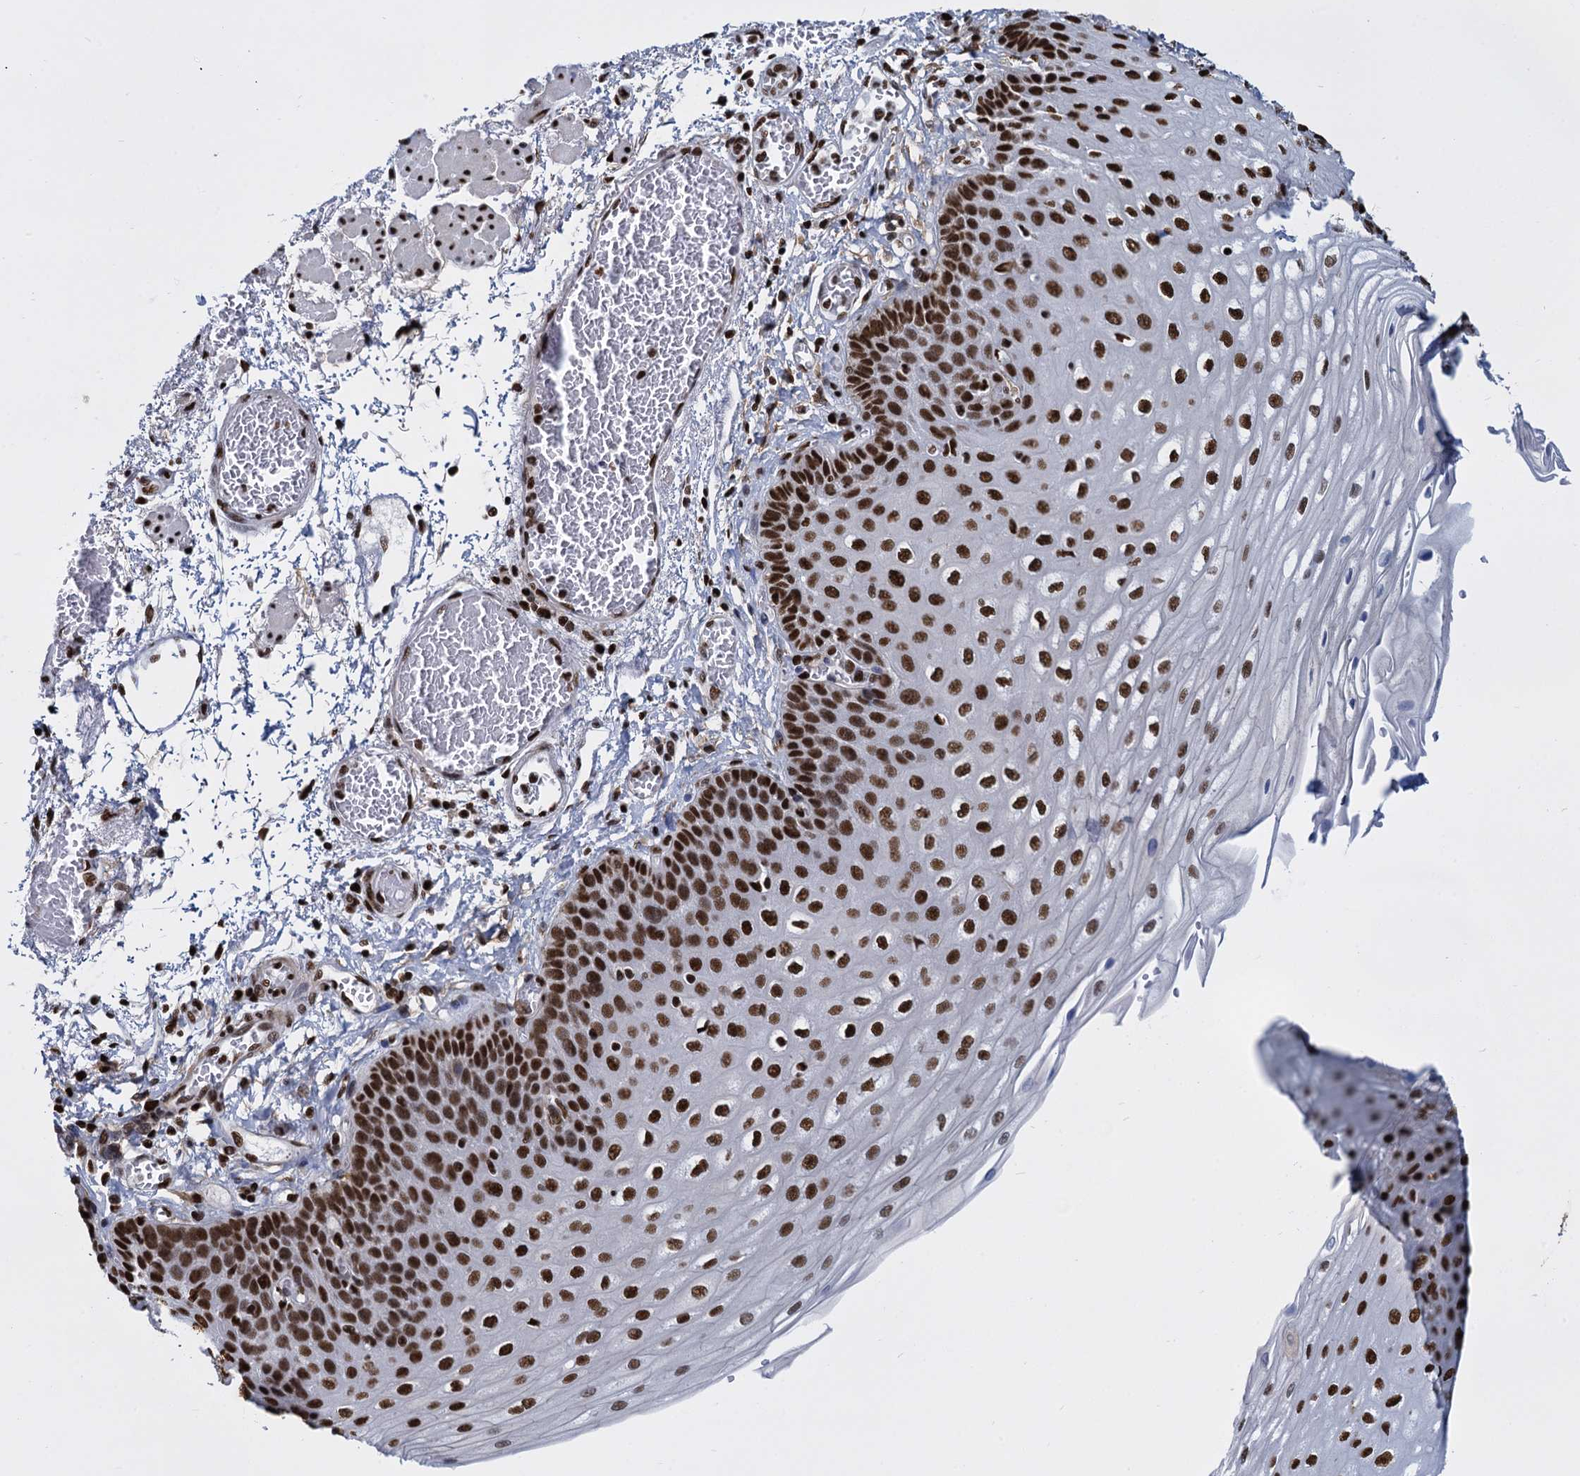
{"staining": {"intensity": "strong", "quantity": ">75%", "location": "nuclear"}, "tissue": "esophagus", "cell_type": "Squamous epithelial cells", "image_type": "normal", "snomed": [{"axis": "morphology", "description": "Normal tissue, NOS"}, {"axis": "topography", "description": "Esophagus"}], "caption": "Protein staining of benign esophagus displays strong nuclear expression in approximately >75% of squamous epithelial cells. The protein is stained brown, and the nuclei are stained in blue (DAB IHC with brightfield microscopy, high magnification).", "gene": "DCPS", "patient": {"sex": "male", "age": 81}}